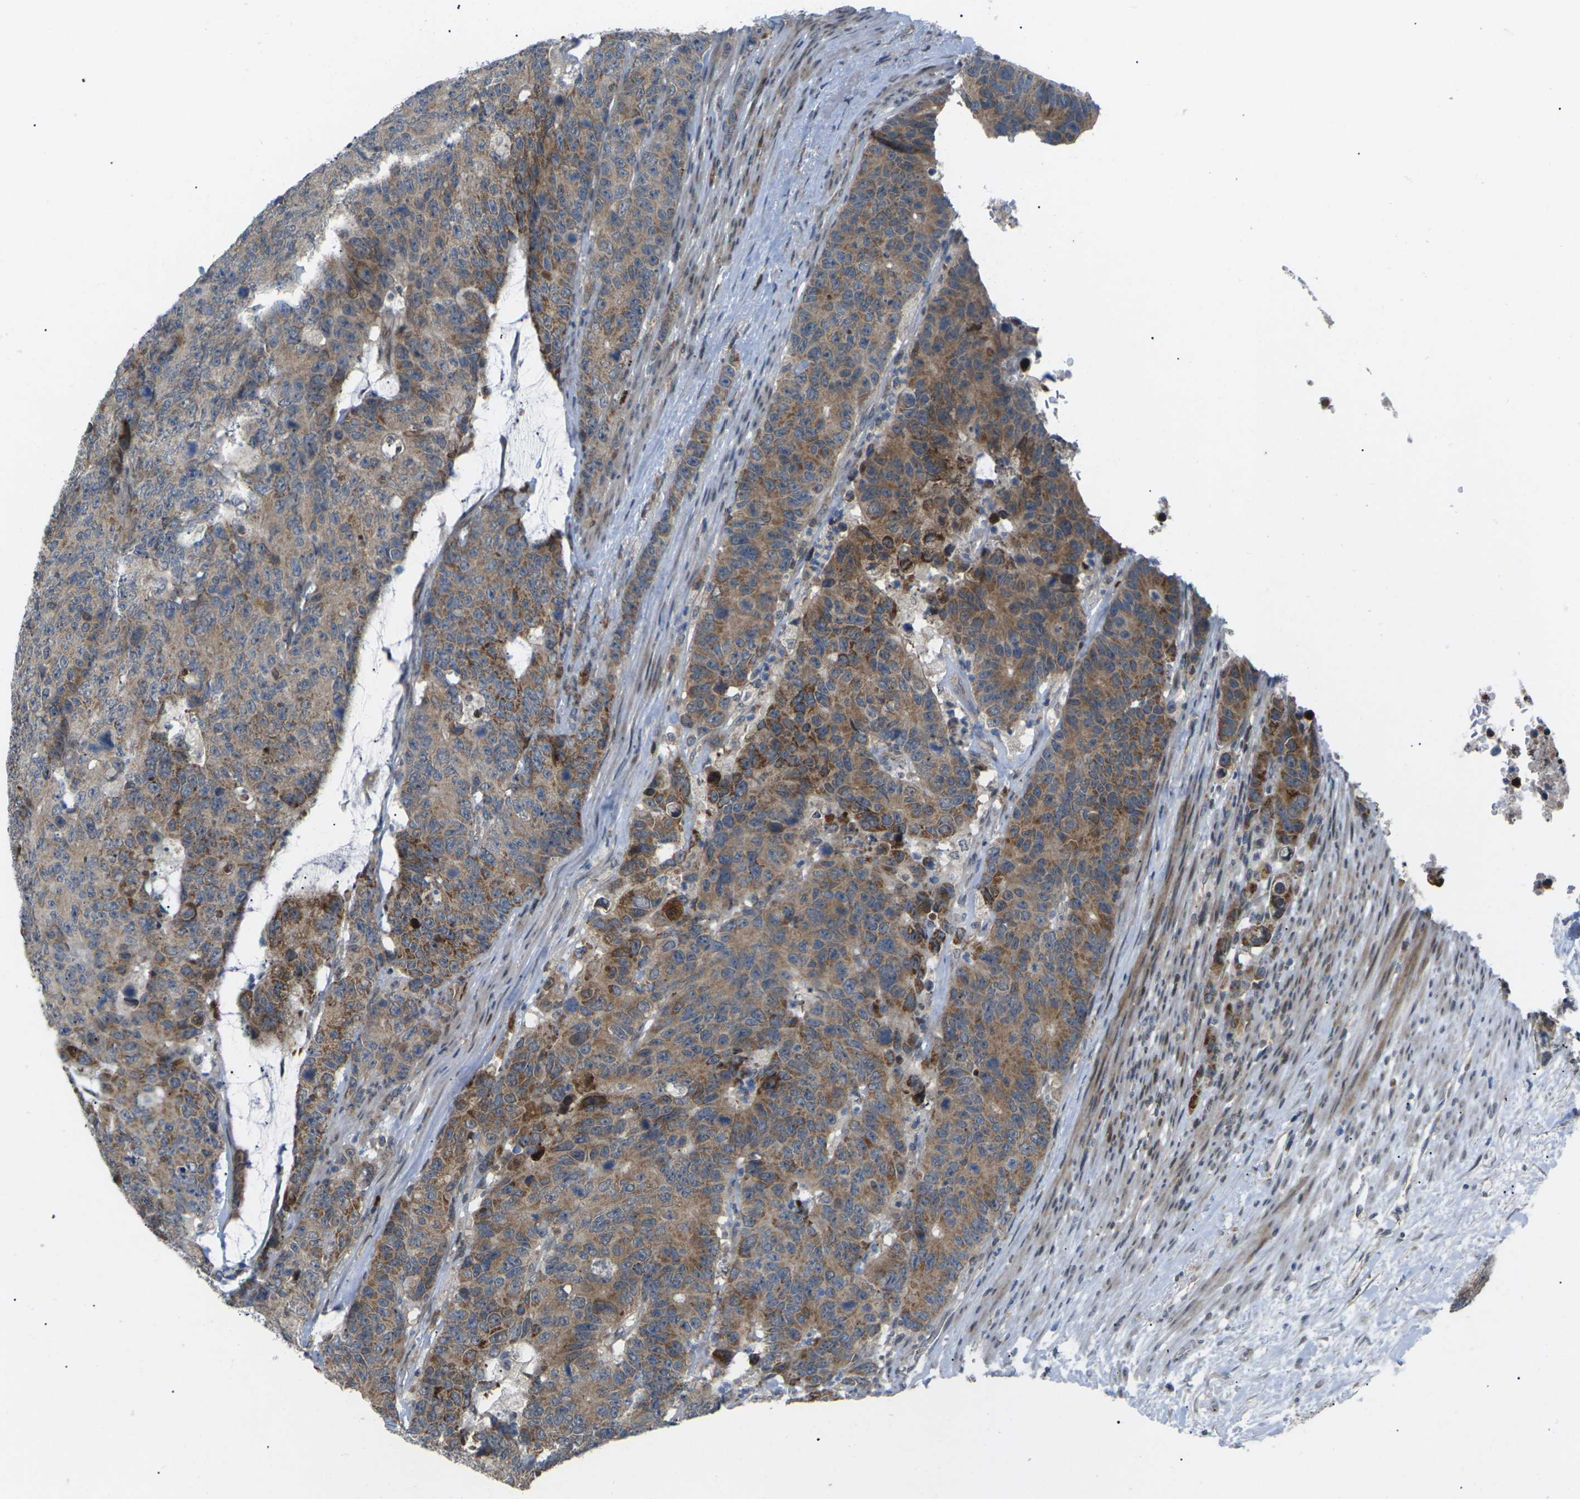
{"staining": {"intensity": "moderate", "quantity": ">75%", "location": "cytoplasmic/membranous"}, "tissue": "colorectal cancer", "cell_type": "Tumor cells", "image_type": "cancer", "snomed": [{"axis": "morphology", "description": "Adenocarcinoma, NOS"}, {"axis": "topography", "description": "Colon"}], "caption": "Colorectal cancer (adenocarcinoma) stained with immunohistochemistry reveals moderate cytoplasmic/membranous positivity in approximately >75% of tumor cells. (DAB IHC, brown staining for protein, blue staining for nuclei).", "gene": "RPS6KA3", "patient": {"sex": "female", "age": 86}}